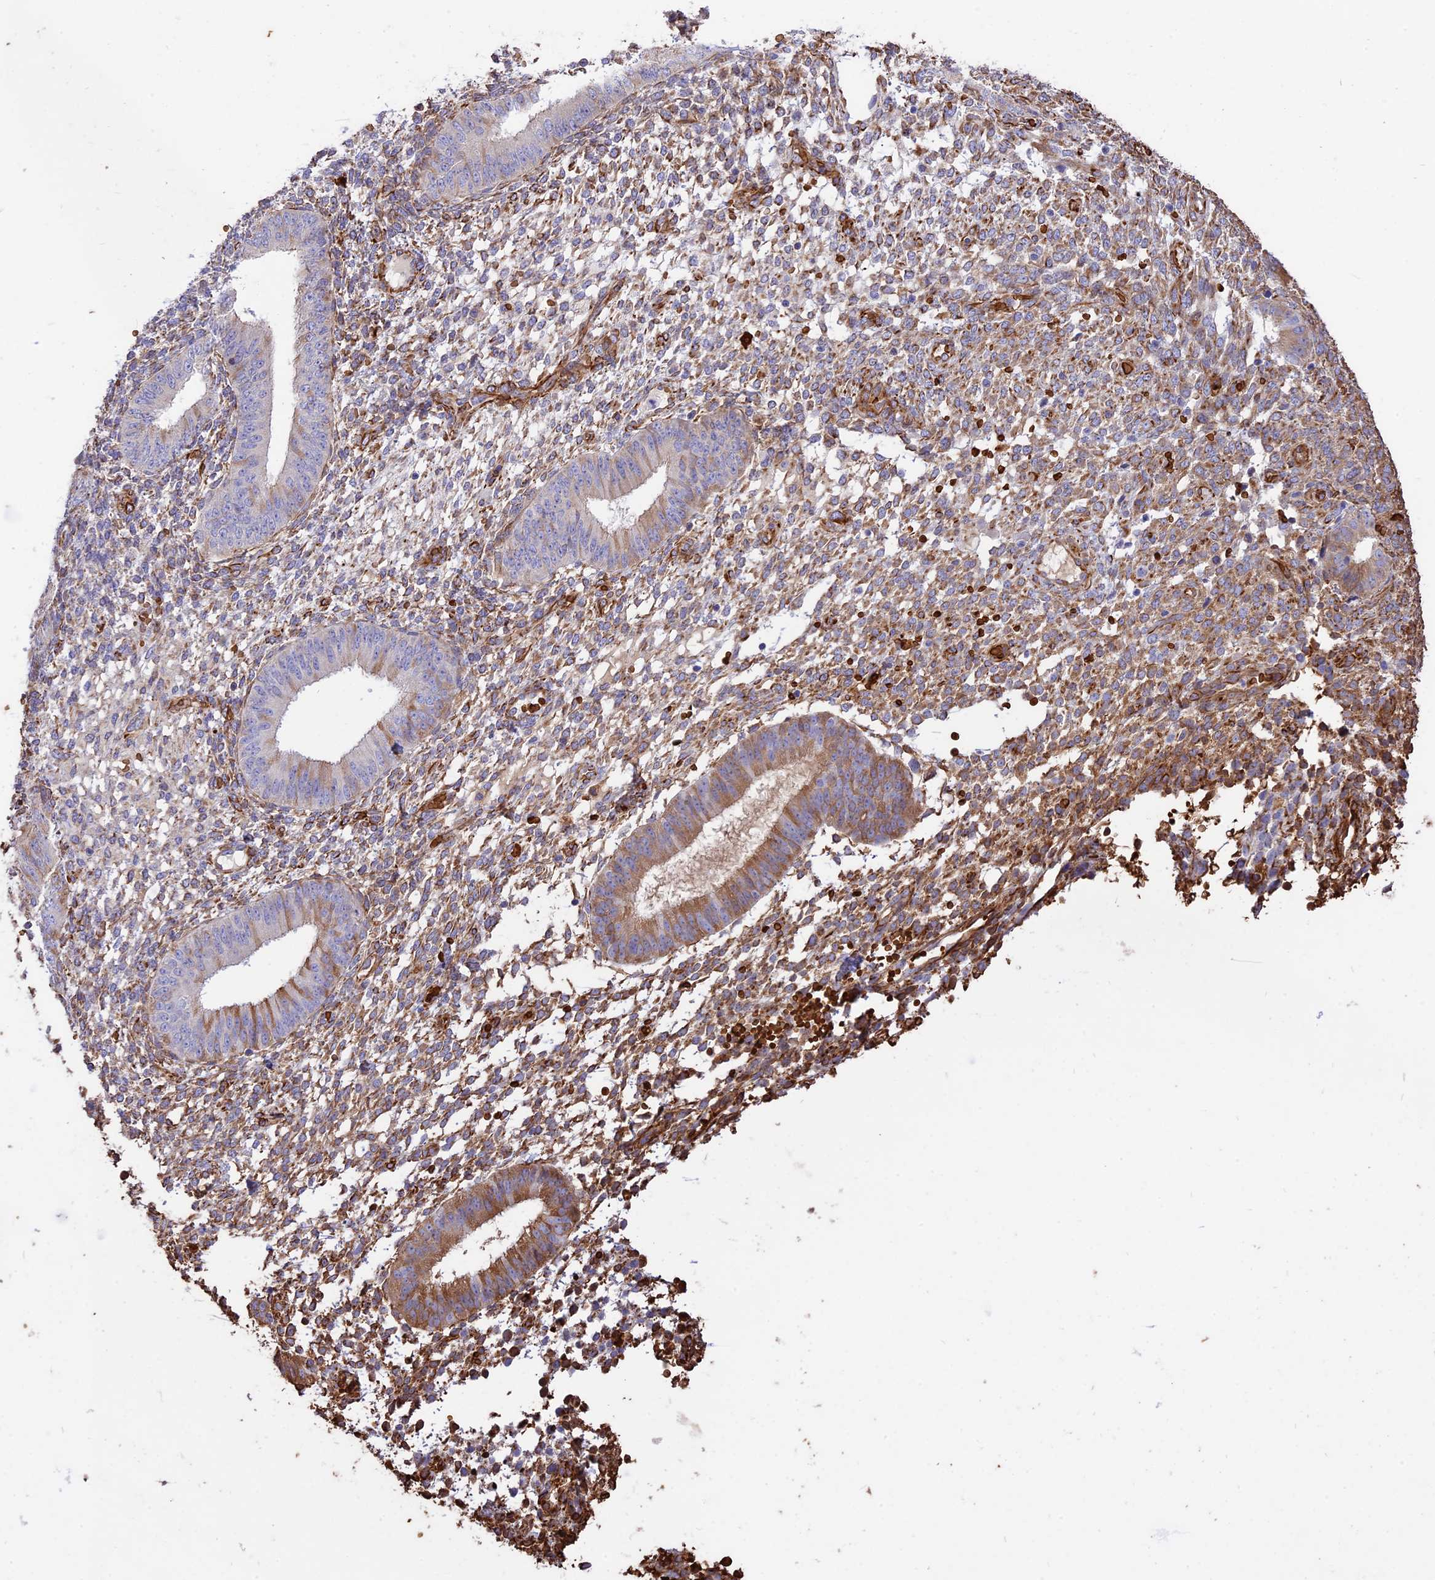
{"staining": {"intensity": "moderate", "quantity": "25%-75%", "location": "cytoplasmic/membranous"}, "tissue": "endometrium", "cell_type": "Cells in endometrial stroma", "image_type": "normal", "snomed": [{"axis": "morphology", "description": "Normal tissue, NOS"}, {"axis": "topography", "description": "Endometrium"}], "caption": "IHC of benign human endometrium displays medium levels of moderate cytoplasmic/membranous staining in approximately 25%-75% of cells in endometrial stroma.", "gene": "TTC4", "patient": {"sex": "female", "age": 49}}